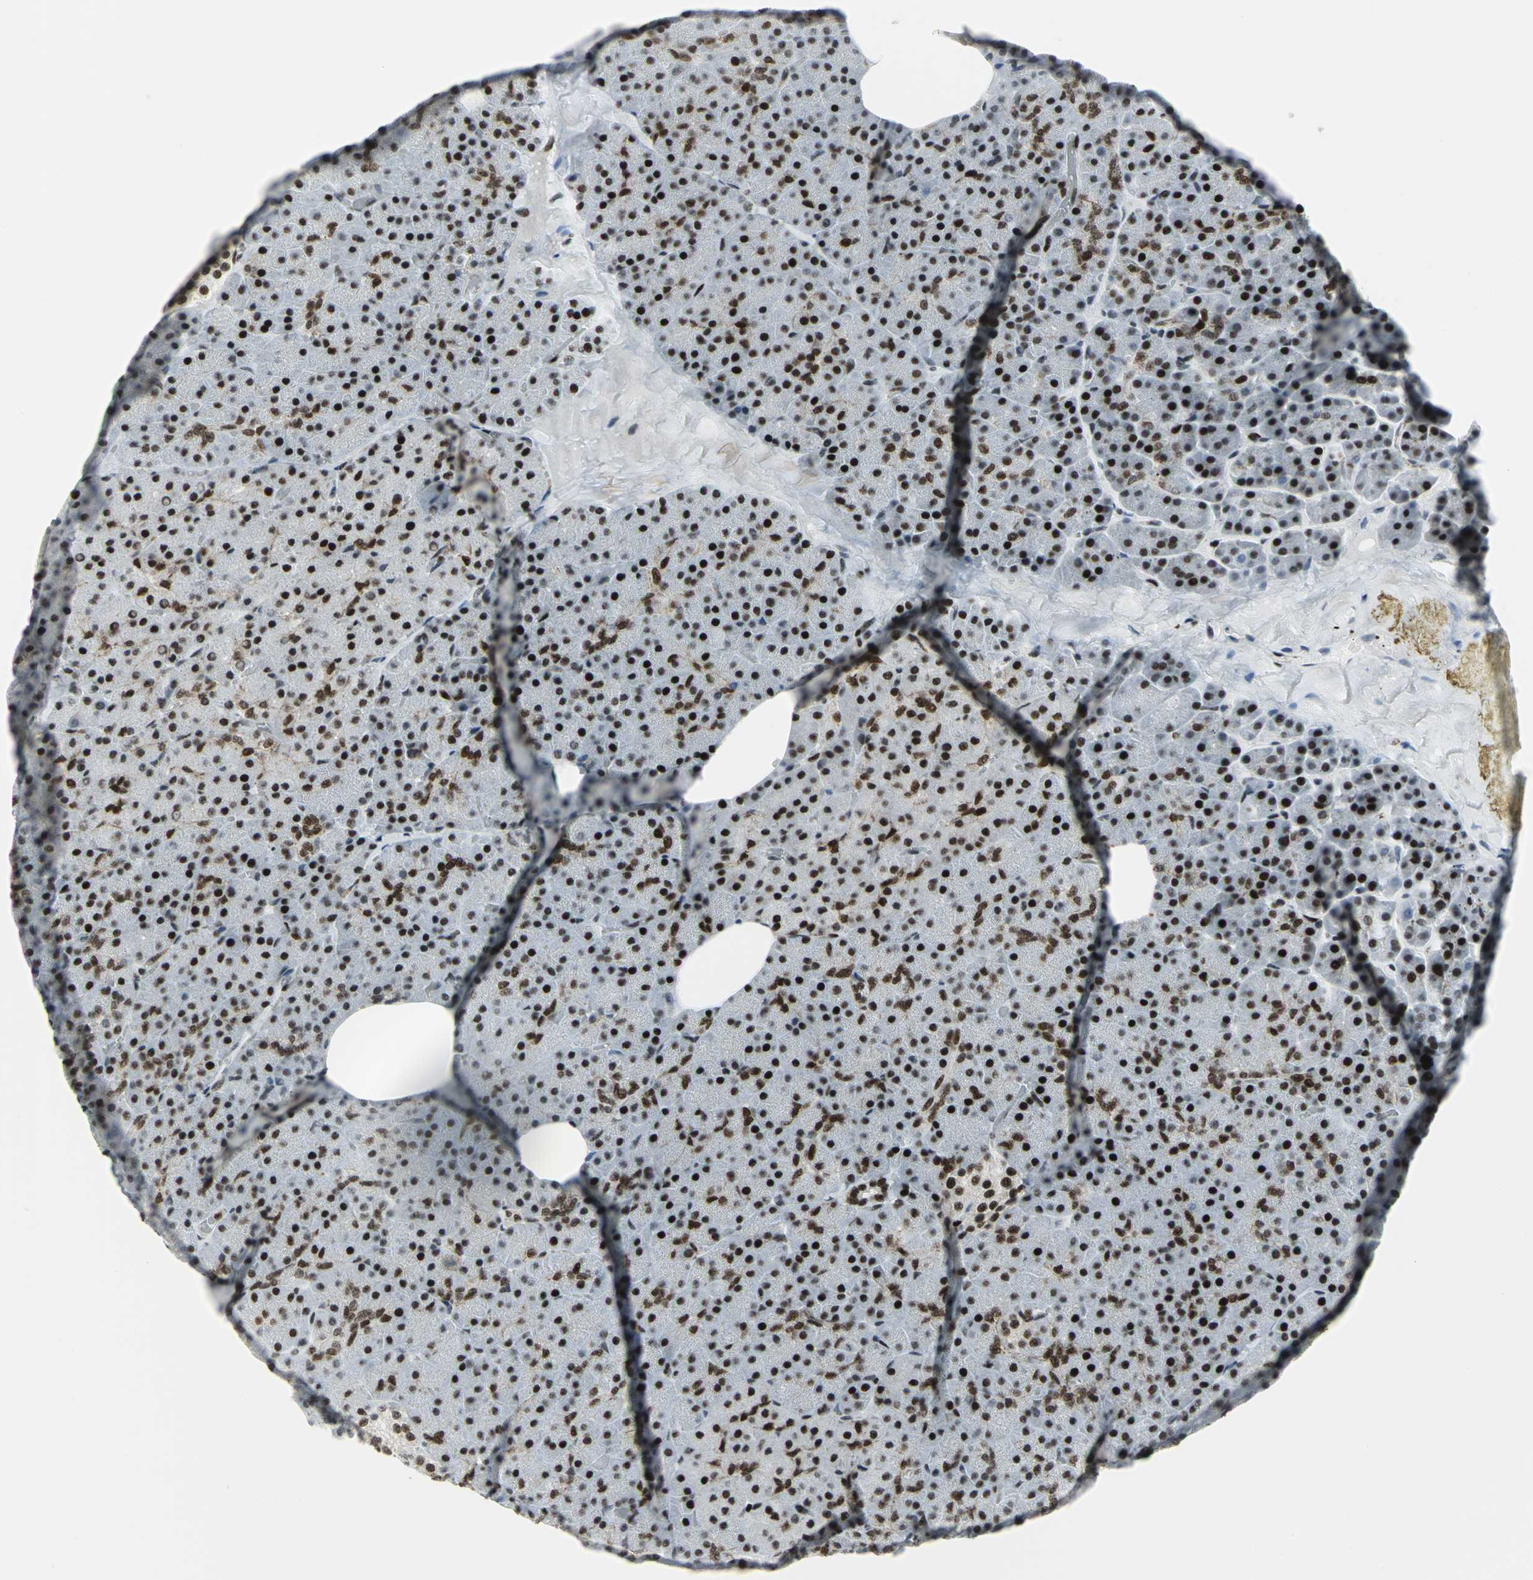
{"staining": {"intensity": "strong", "quantity": ">75%", "location": "nuclear"}, "tissue": "pancreas", "cell_type": "Exocrine glandular cells", "image_type": "normal", "snomed": [{"axis": "morphology", "description": "Normal tissue, NOS"}, {"axis": "topography", "description": "Pancreas"}], "caption": "Immunohistochemical staining of normal pancreas displays high levels of strong nuclear staining in about >75% of exocrine glandular cells. Immunohistochemistry stains the protein of interest in brown and the nuclei are stained blue.", "gene": "SMARCA4", "patient": {"sex": "female", "age": 35}}